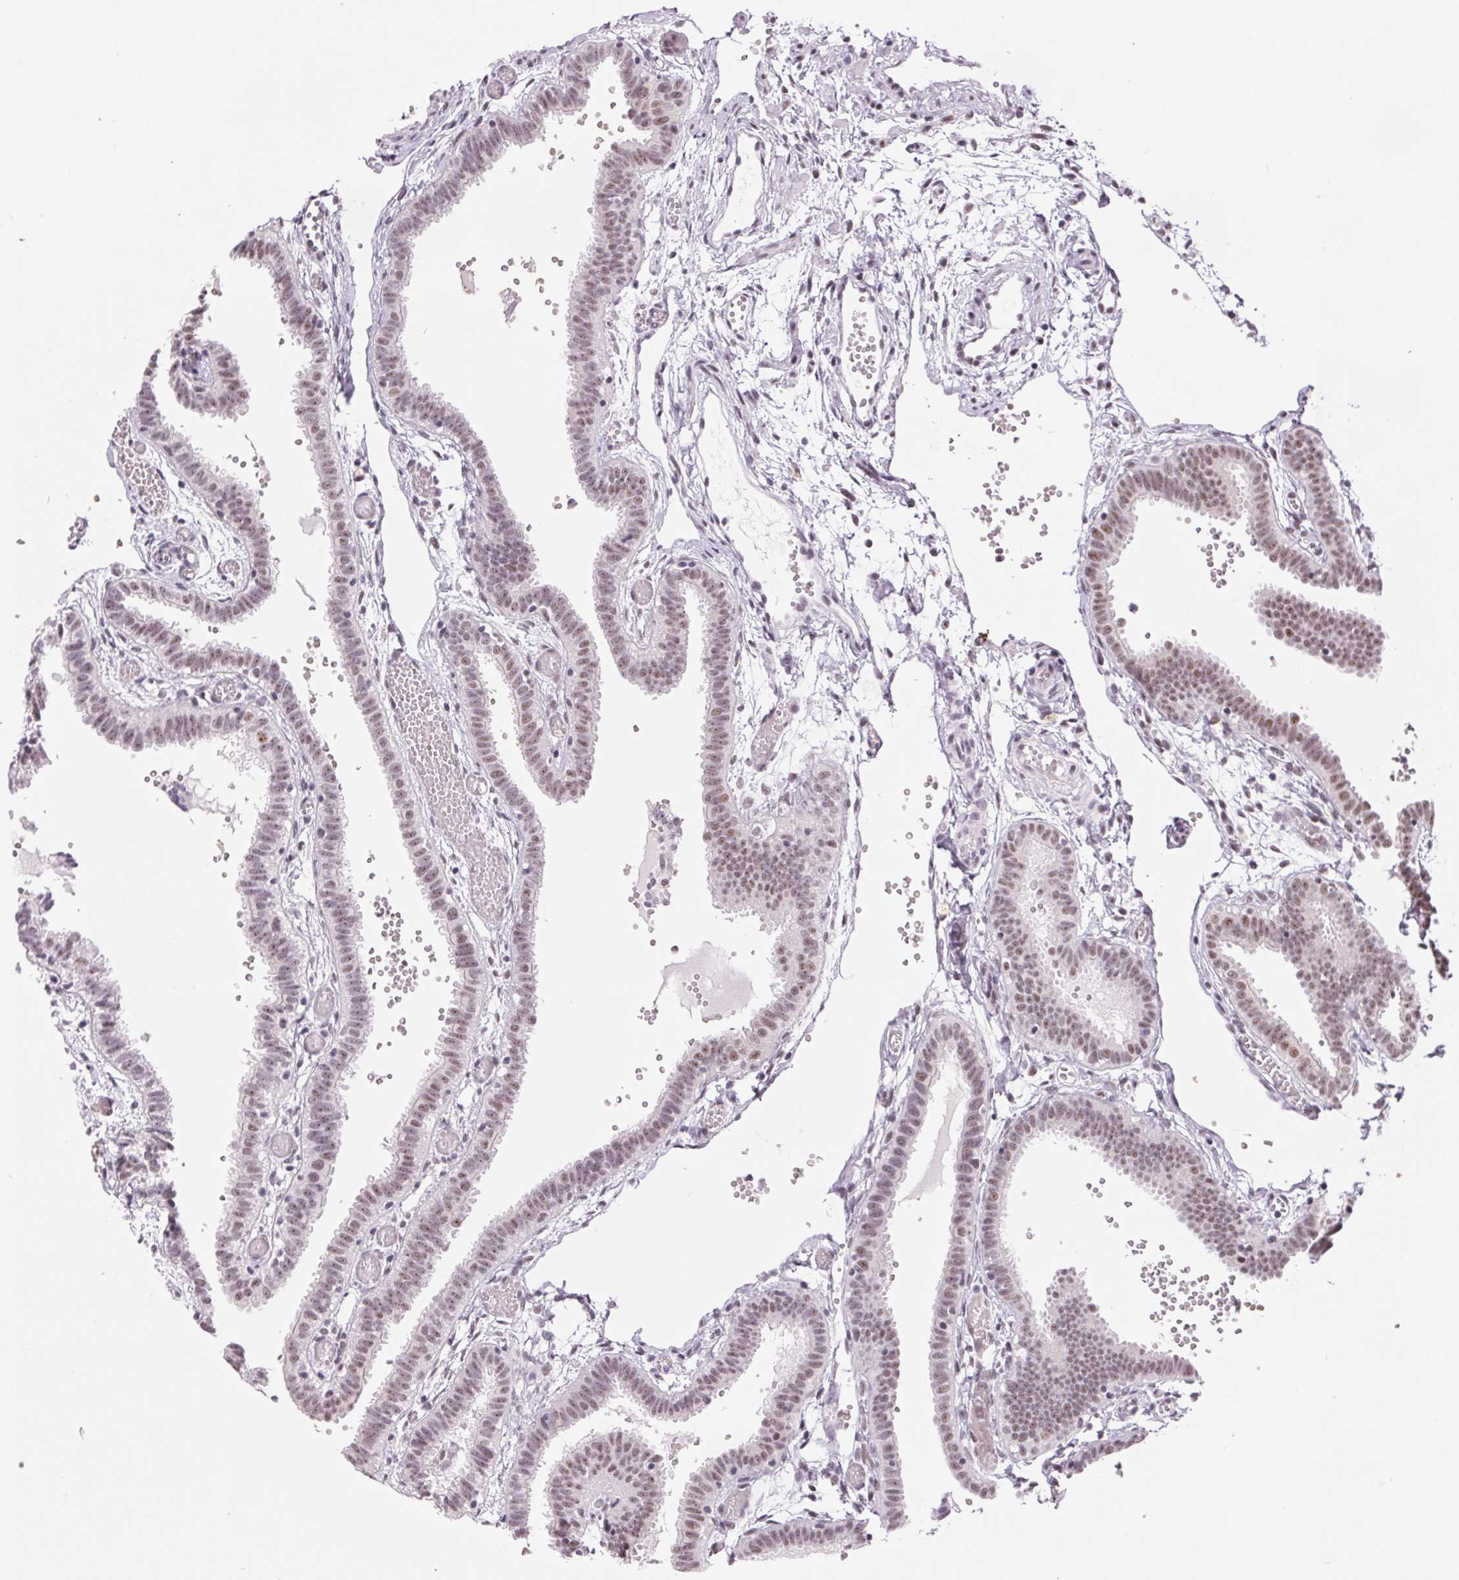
{"staining": {"intensity": "moderate", "quantity": ">75%", "location": "nuclear"}, "tissue": "fallopian tube", "cell_type": "Glandular cells", "image_type": "normal", "snomed": [{"axis": "morphology", "description": "Normal tissue, NOS"}, {"axis": "topography", "description": "Fallopian tube"}], "caption": "Immunohistochemical staining of unremarkable human fallopian tube exhibits >75% levels of moderate nuclear protein expression in approximately >75% of glandular cells. (DAB (3,3'-diaminobenzidine) = brown stain, brightfield microscopy at high magnification).", "gene": "ZC3H14", "patient": {"sex": "female", "age": 37}}